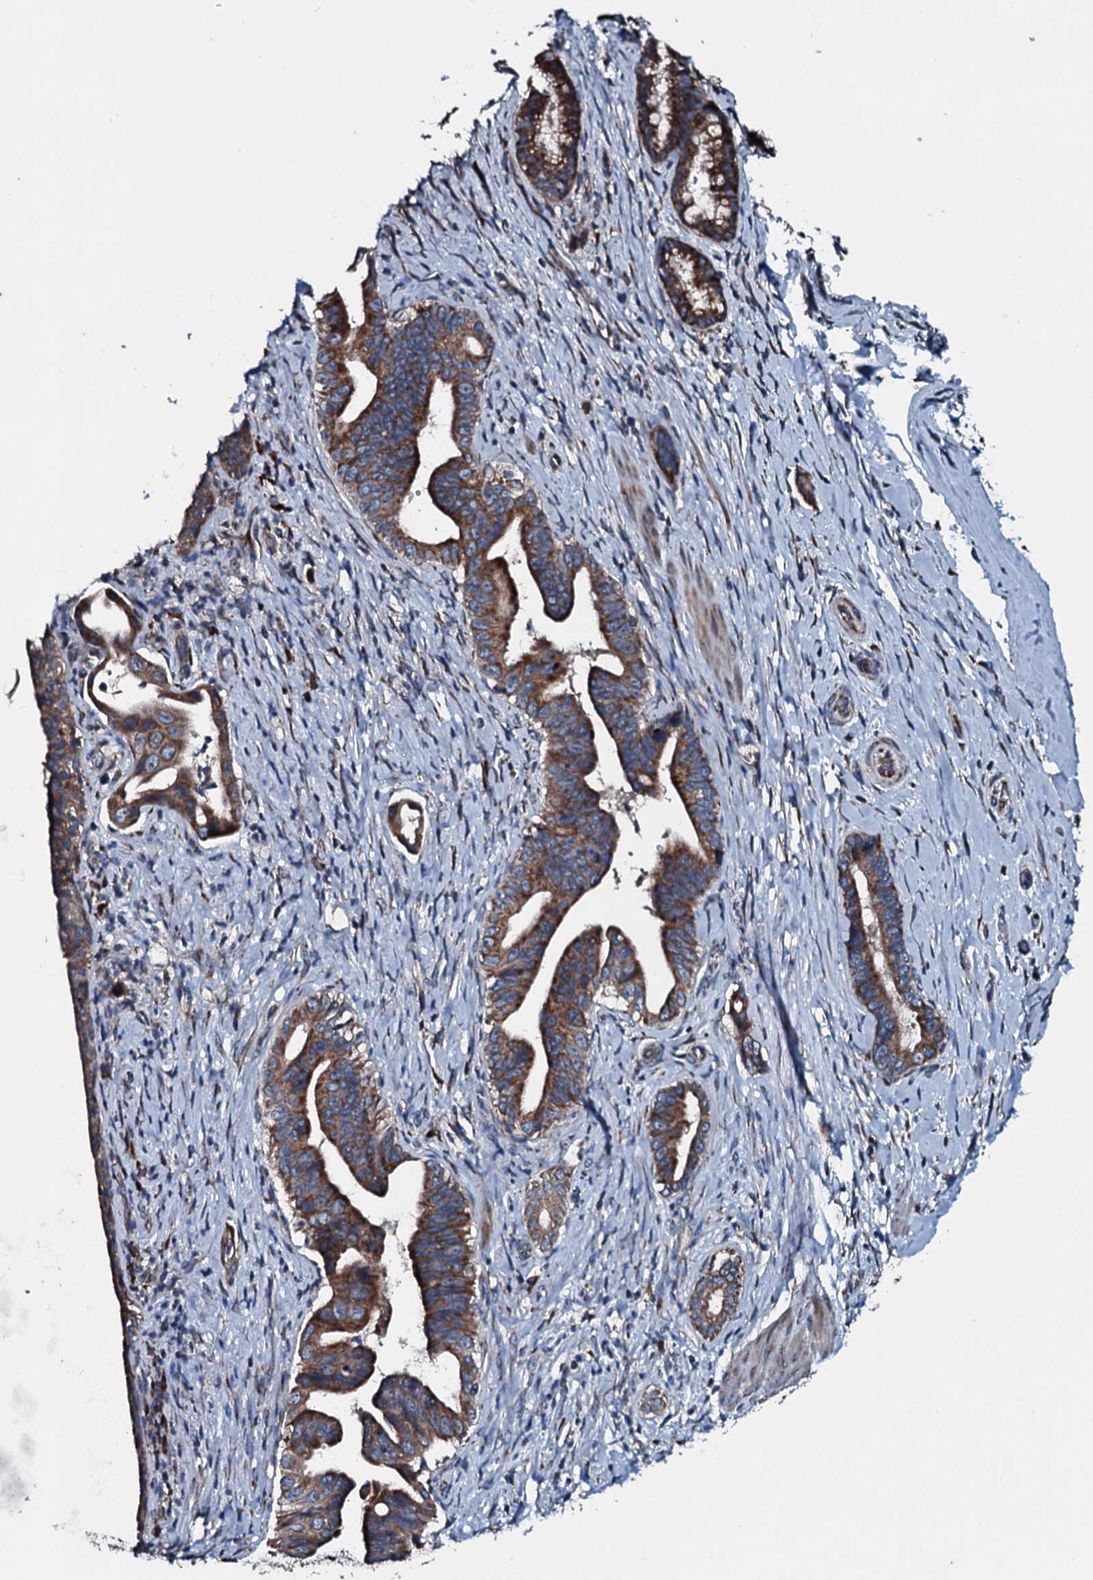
{"staining": {"intensity": "moderate", "quantity": ">75%", "location": "cytoplasmic/membranous"}, "tissue": "pancreatic cancer", "cell_type": "Tumor cells", "image_type": "cancer", "snomed": [{"axis": "morphology", "description": "Adenocarcinoma, NOS"}, {"axis": "topography", "description": "Pancreas"}], "caption": "IHC of adenocarcinoma (pancreatic) exhibits medium levels of moderate cytoplasmic/membranous expression in approximately >75% of tumor cells. (IHC, brightfield microscopy, high magnification).", "gene": "ACSS3", "patient": {"sex": "female", "age": 55}}